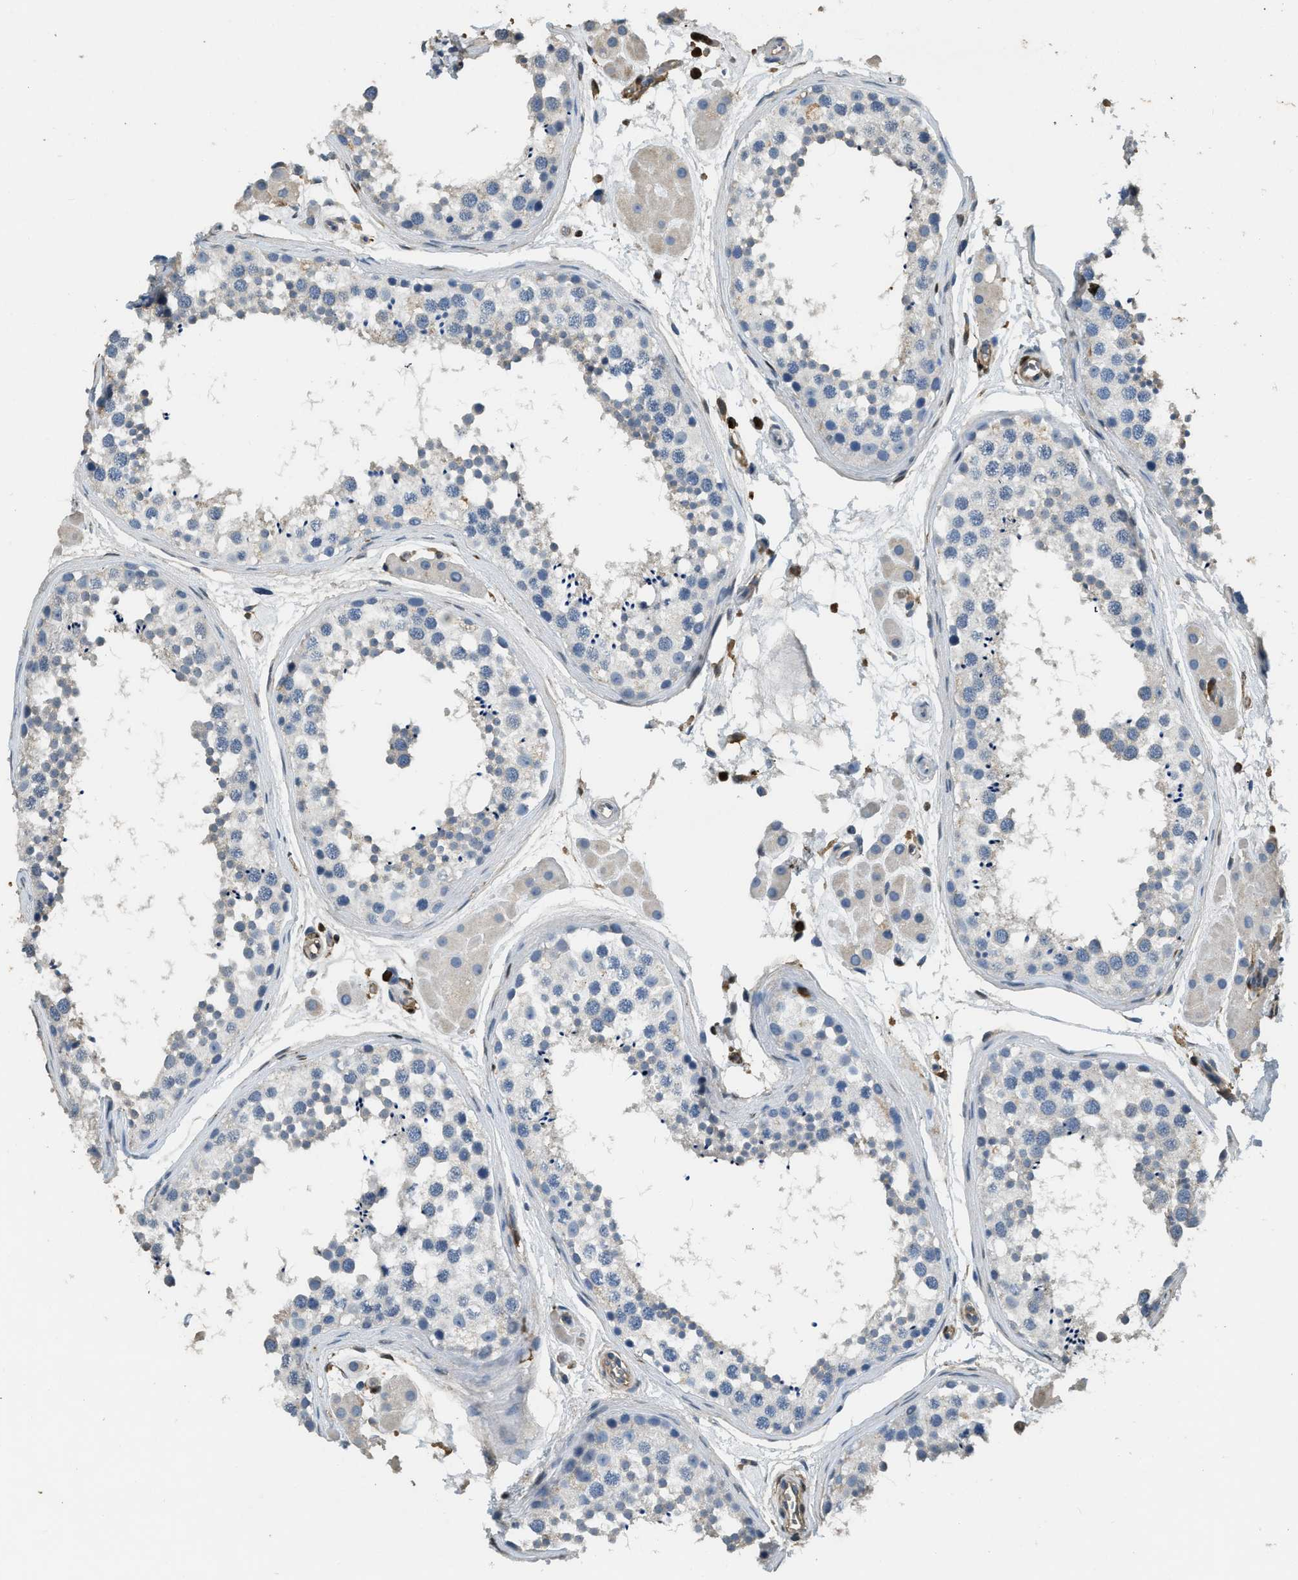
{"staining": {"intensity": "negative", "quantity": "none", "location": "none"}, "tissue": "testis", "cell_type": "Cells in seminiferous ducts", "image_type": "normal", "snomed": [{"axis": "morphology", "description": "Normal tissue, NOS"}, {"axis": "topography", "description": "Testis"}], "caption": "Immunohistochemical staining of normal human testis shows no significant expression in cells in seminiferous ducts. The staining was performed using DAB to visualize the protein expression in brown, while the nuclei were stained in blue with hematoxylin (Magnification: 20x).", "gene": "ARHGDIB", "patient": {"sex": "male", "age": 56}}